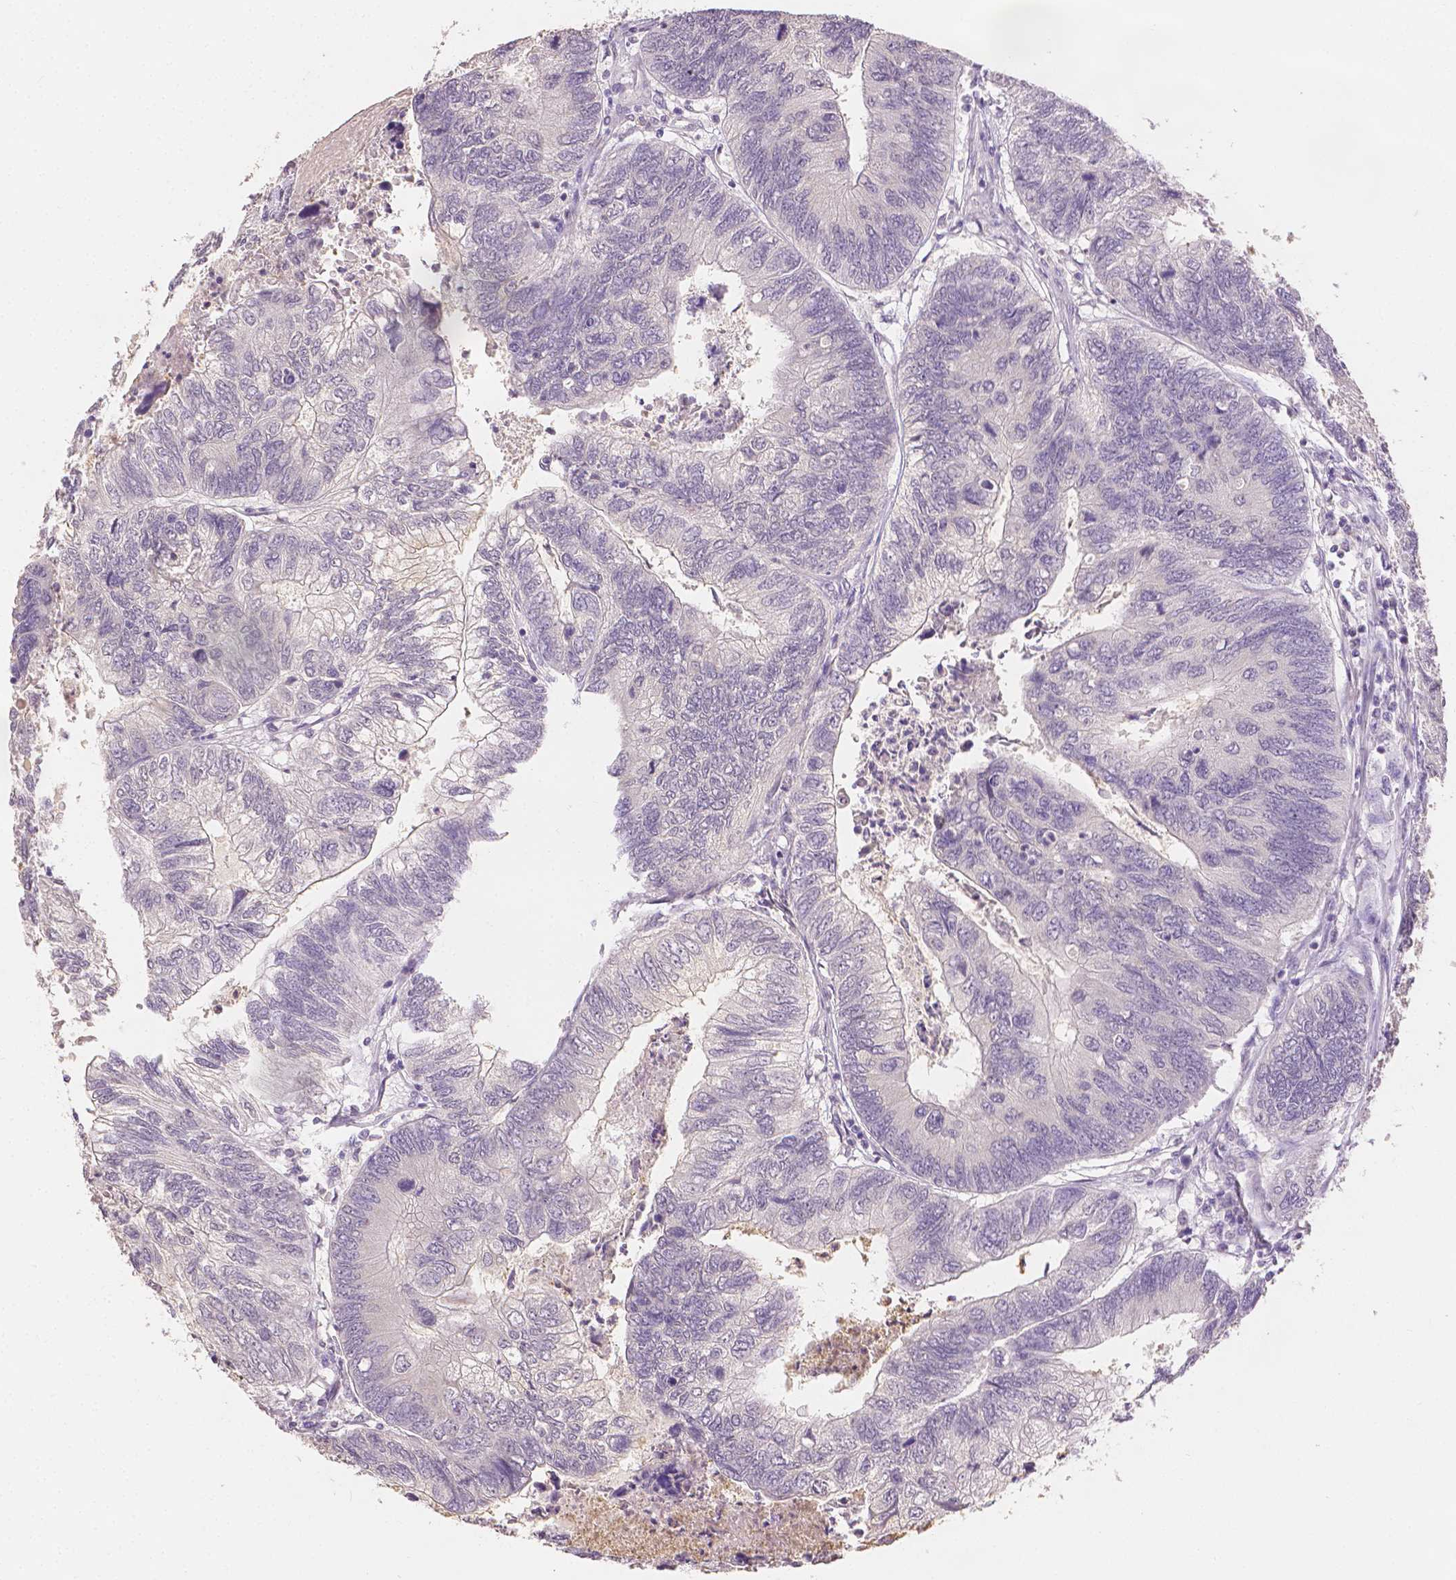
{"staining": {"intensity": "negative", "quantity": "none", "location": "none"}, "tissue": "colorectal cancer", "cell_type": "Tumor cells", "image_type": "cancer", "snomed": [{"axis": "morphology", "description": "Adenocarcinoma, NOS"}, {"axis": "topography", "description": "Colon"}], "caption": "The micrograph displays no staining of tumor cells in colorectal cancer. (Brightfield microscopy of DAB (3,3'-diaminobenzidine) IHC at high magnification).", "gene": "TGM1", "patient": {"sex": "female", "age": 67}}